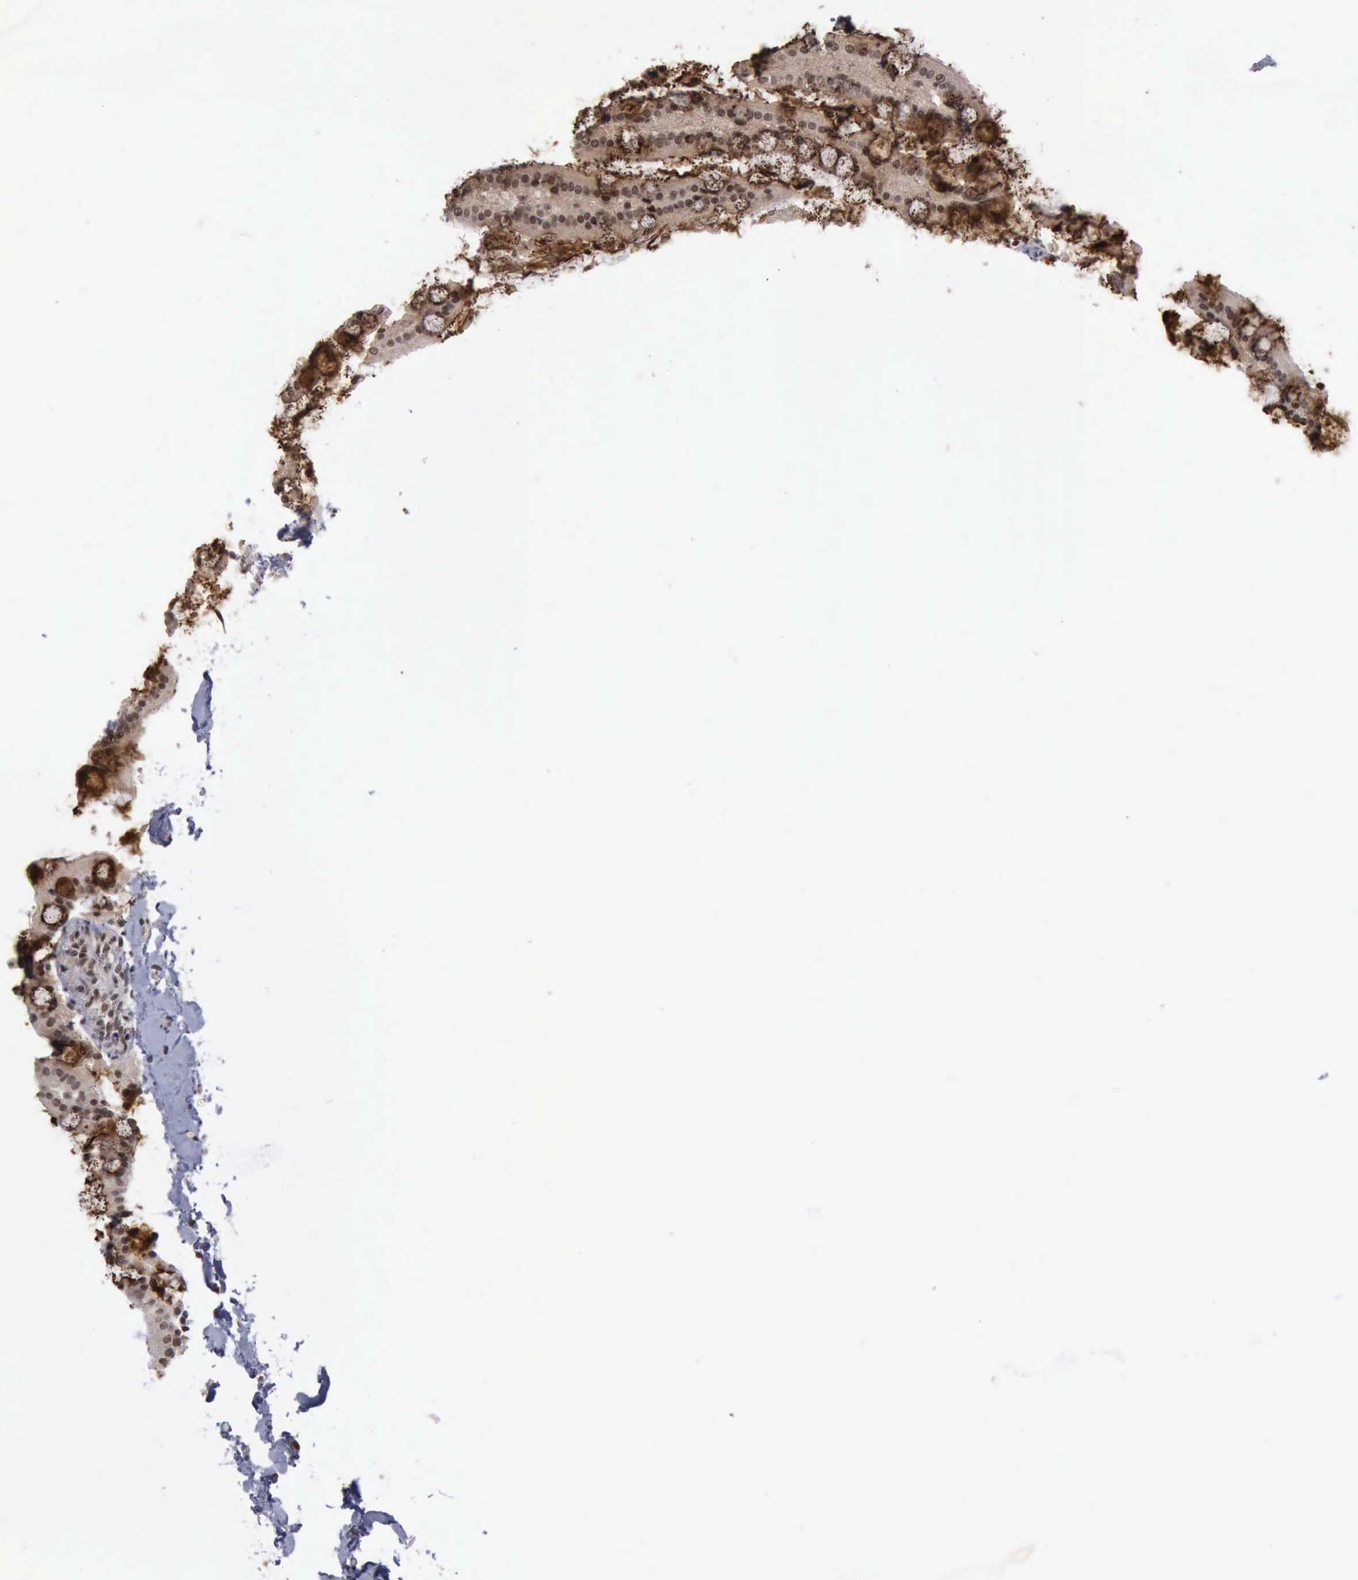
{"staining": {"intensity": "strong", "quantity": ">75%", "location": "cytoplasmic/membranous,nuclear"}, "tissue": "gallbladder", "cell_type": "Glandular cells", "image_type": "normal", "snomed": [{"axis": "morphology", "description": "Normal tissue, NOS"}, {"axis": "morphology", "description": "Inflammation, NOS"}, {"axis": "topography", "description": "Gallbladder"}], "caption": "Protein staining shows strong cytoplasmic/membranous,nuclear staining in about >75% of glandular cells in normal gallbladder. (DAB (3,3'-diaminobenzidine) IHC, brown staining for protein, blue staining for nuclei).", "gene": "ATM", "patient": {"sex": "male", "age": 66}}